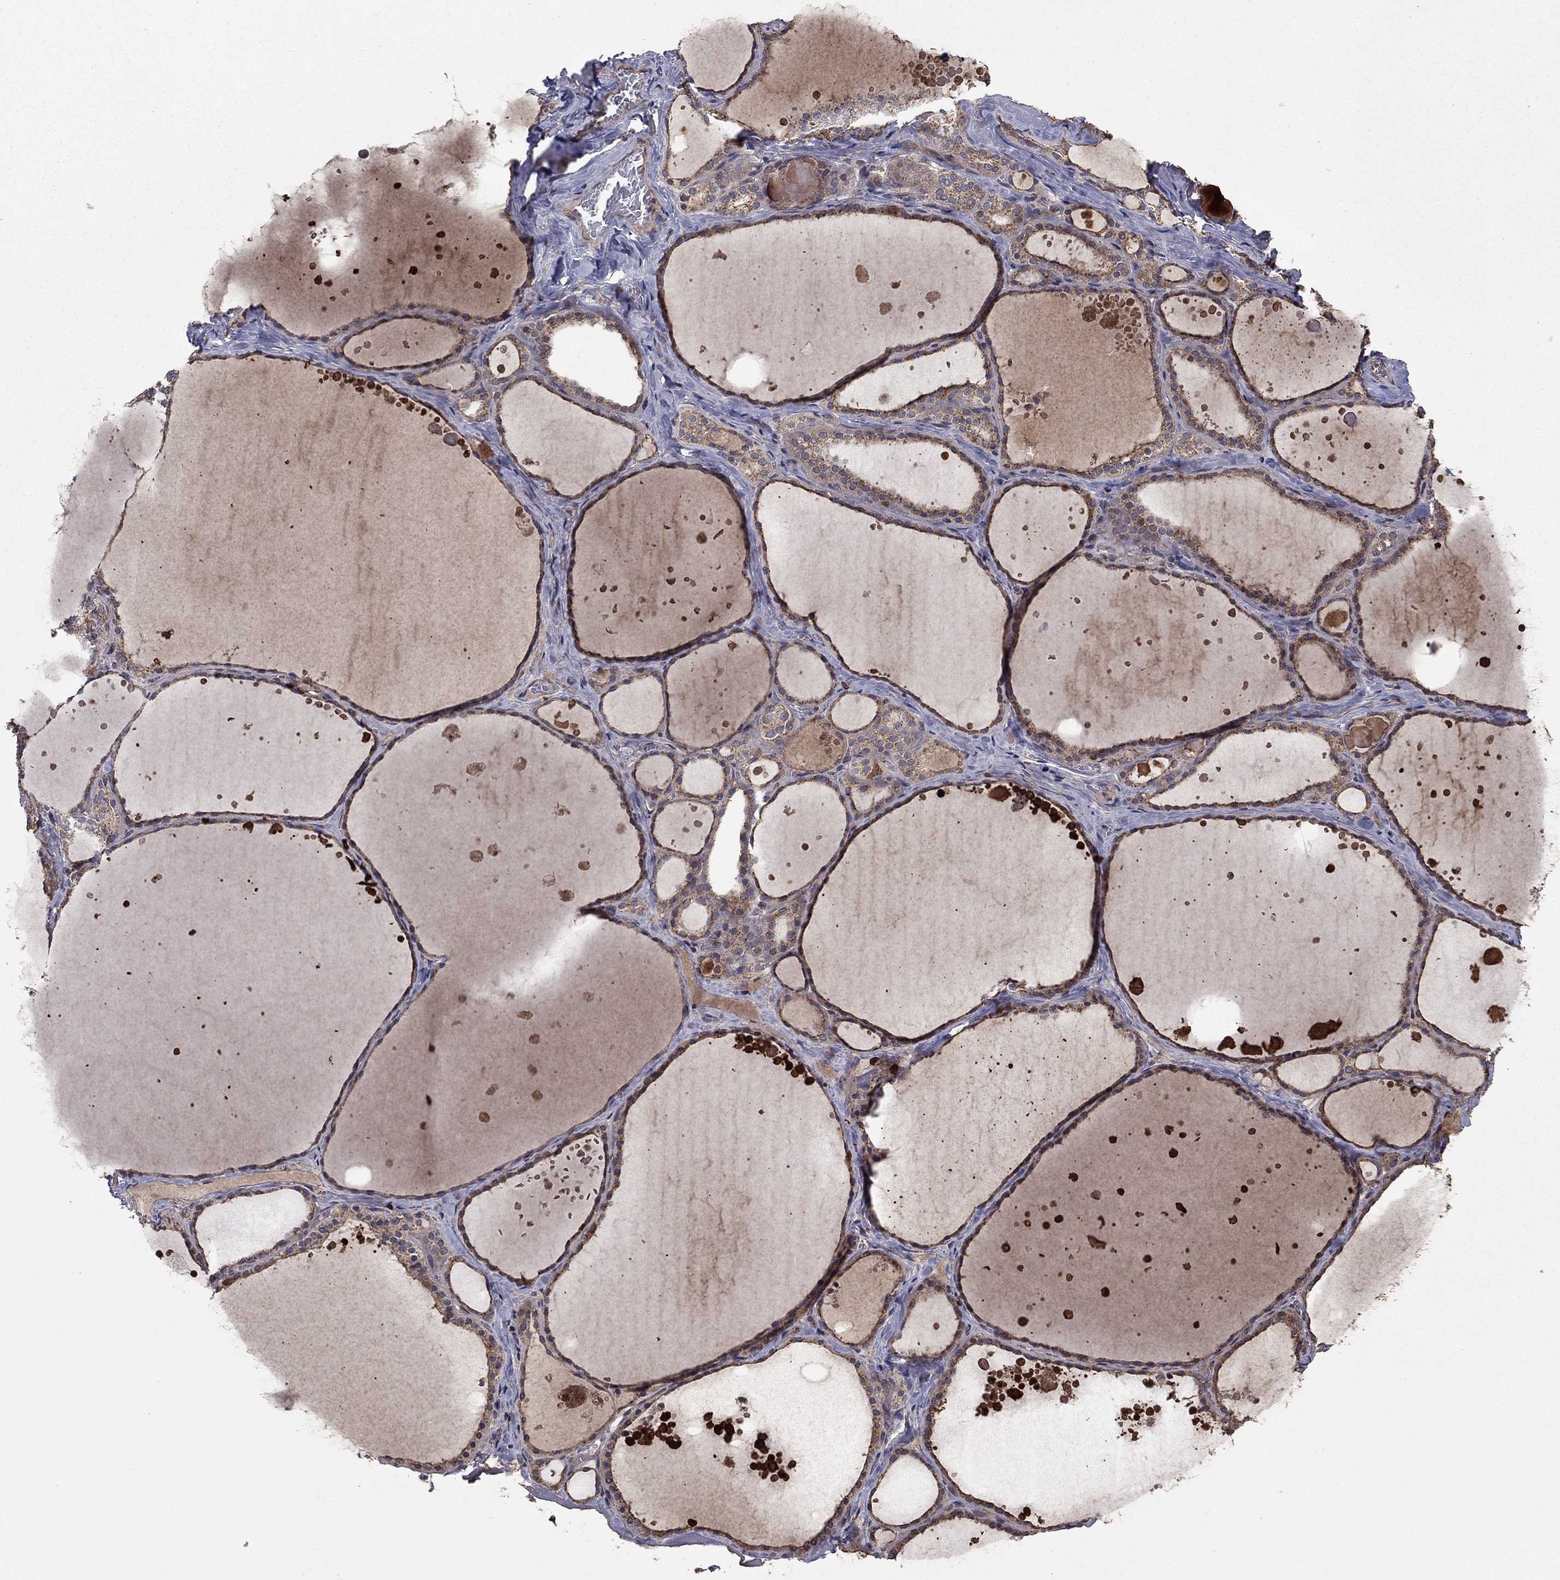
{"staining": {"intensity": "moderate", "quantity": ">75%", "location": "cytoplasmic/membranous"}, "tissue": "thyroid gland", "cell_type": "Glandular cells", "image_type": "normal", "snomed": [{"axis": "morphology", "description": "Normal tissue, NOS"}, {"axis": "topography", "description": "Thyroid gland"}], "caption": "Immunohistochemical staining of normal thyroid gland displays medium levels of moderate cytoplasmic/membranous positivity in approximately >75% of glandular cells. The protein is shown in brown color, while the nuclei are stained blue.", "gene": "FLT4", "patient": {"sex": "male", "age": 63}}